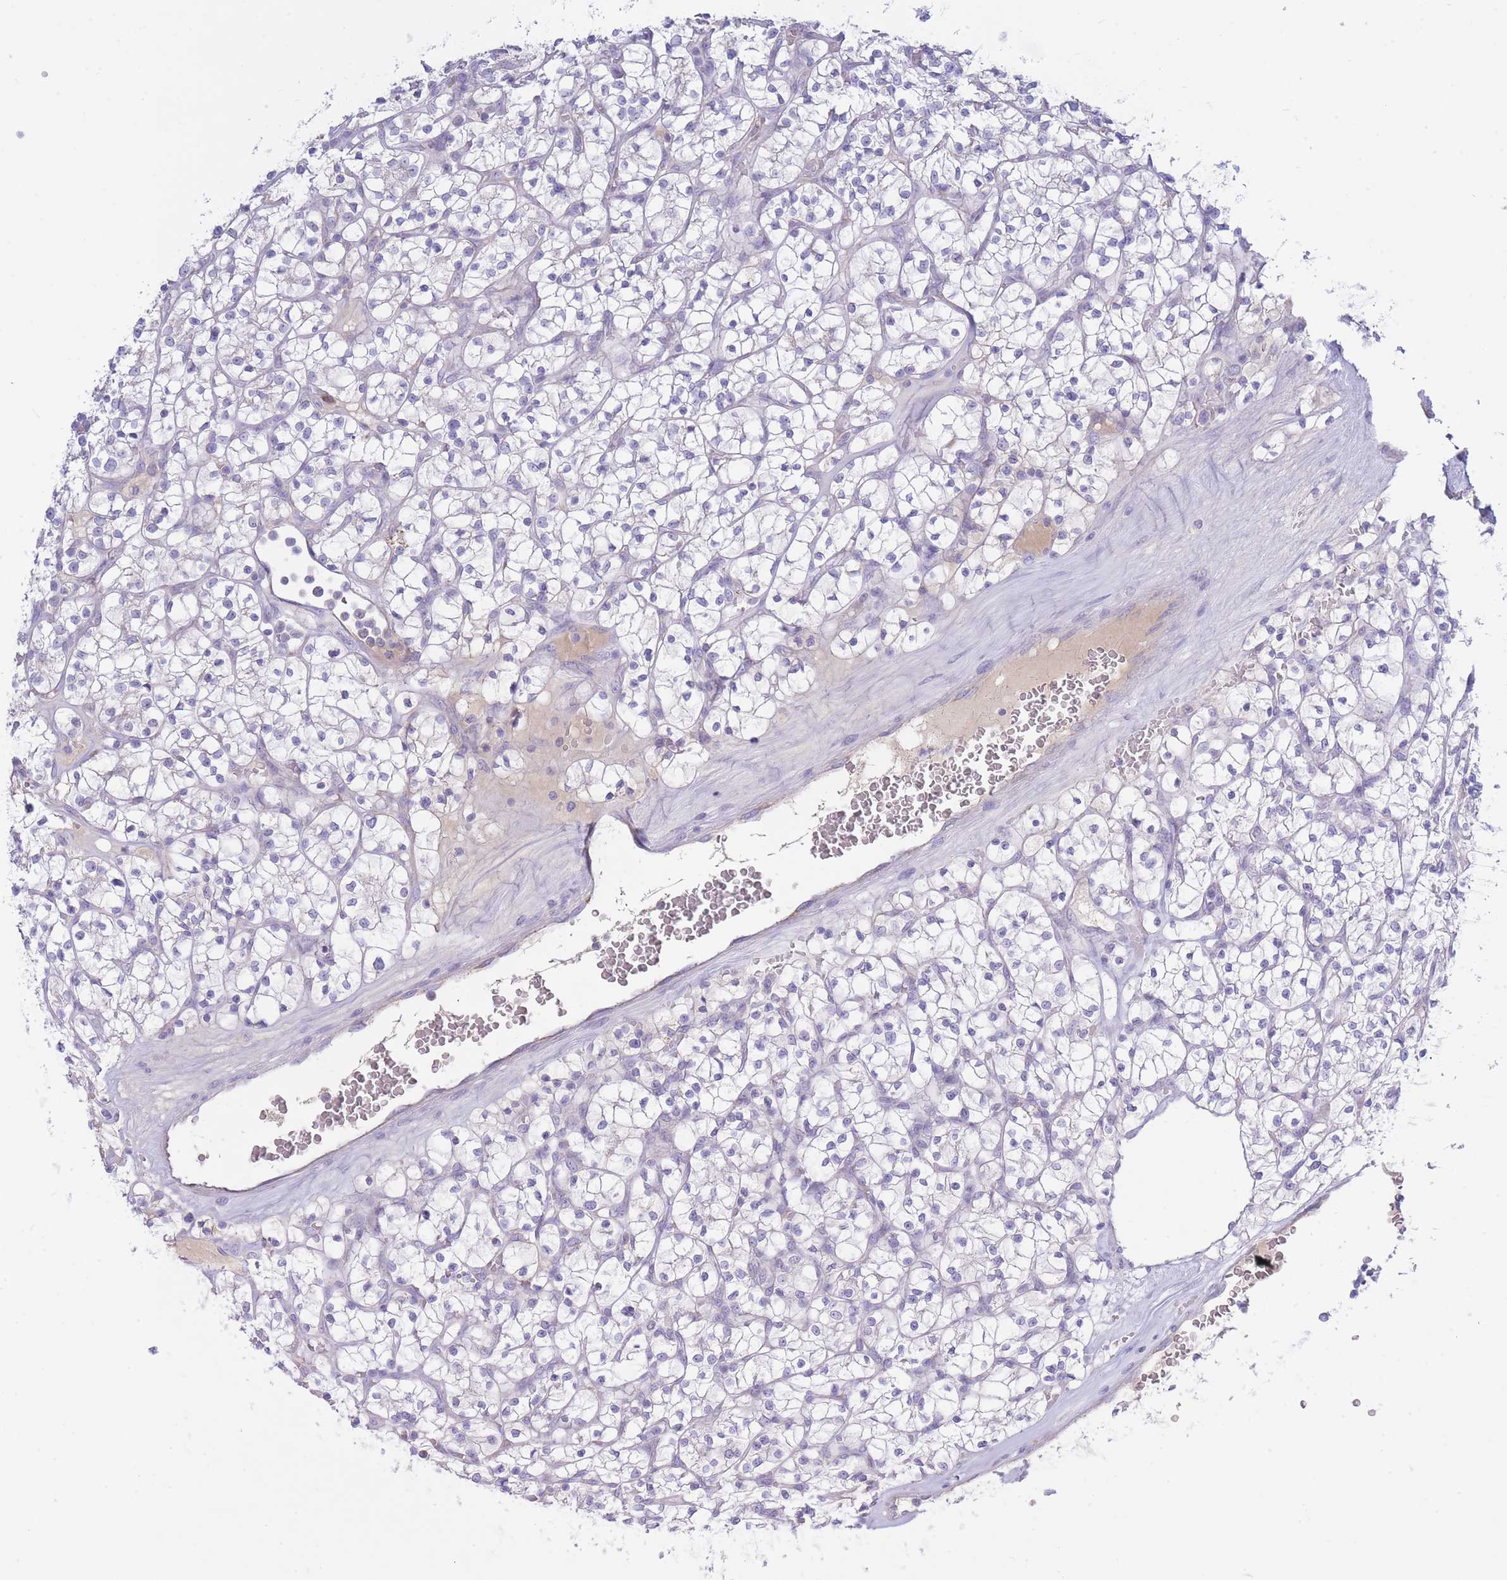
{"staining": {"intensity": "negative", "quantity": "none", "location": "none"}, "tissue": "renal cancer", "cell_type": "Tumor cells", "image_type": "cancer", "snomed": [{"axis": "morphology", "description": "Adenocarcinoma, NOS"}, {"axis": "topography", "description": "Kidney"}], "caption": "Renal cancer stained for a protein using IHC reveals no positivity tumor cells.", "gene": "NANP", "patient": {"sex": "female", "age": 64}}